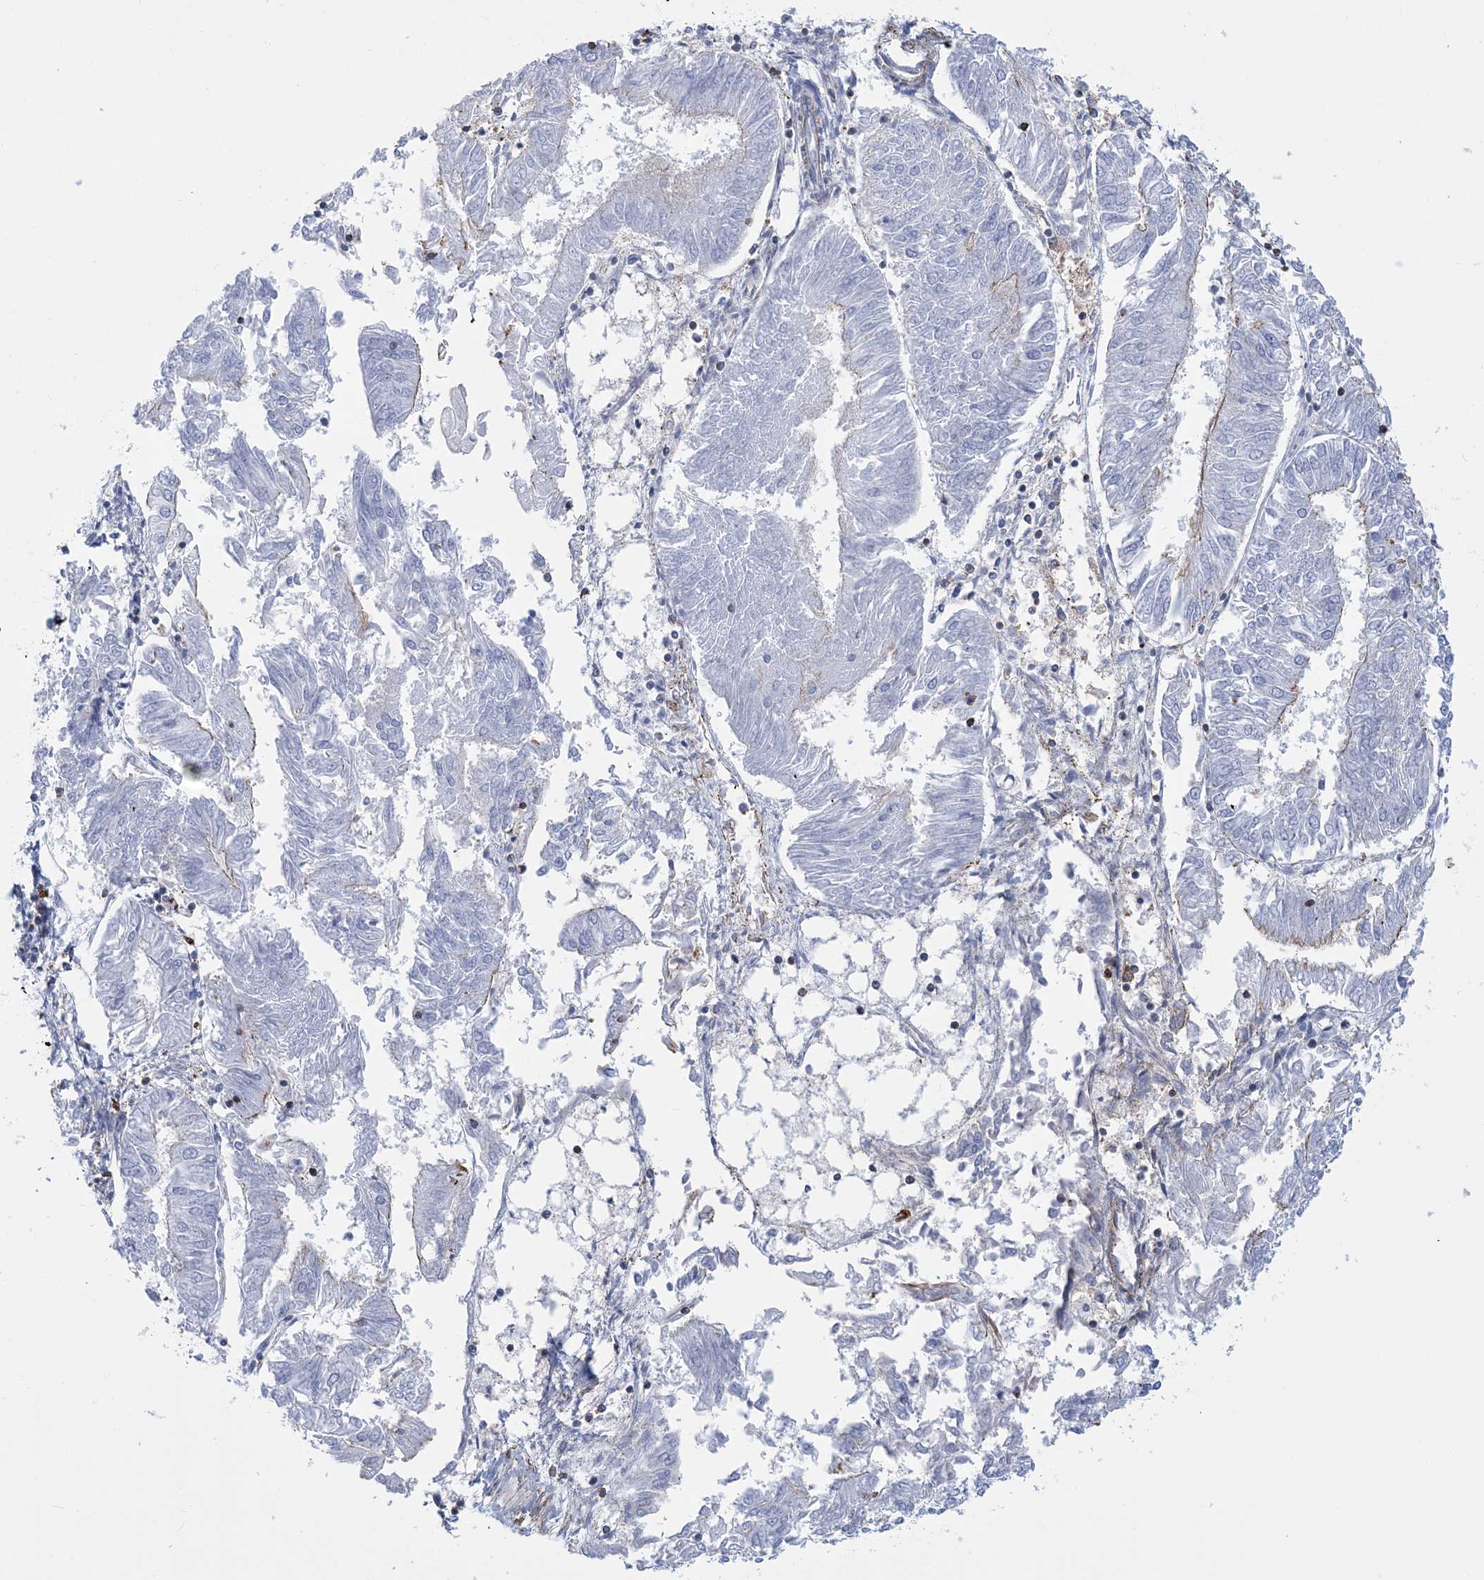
{"staining": {"intensity": "weak", "quantity": "<25%", "location": "cytoplasmic/membranous"}, "tissue": "endometrial cancer", "cell_type": "Tumor cells", "image_type": "cancer", "snomed": [{"axis": "morphology", "description": "Adenocarcinoma, NOS"}, {"axis": "topography", "description": "Endometrium"}], "caption": "Tumor cells are negative for protein expression in human endometrial cancer (adenocarcinoma).", "gene": "C11orf21", "patient": {"sex": "female", "age": 58}}